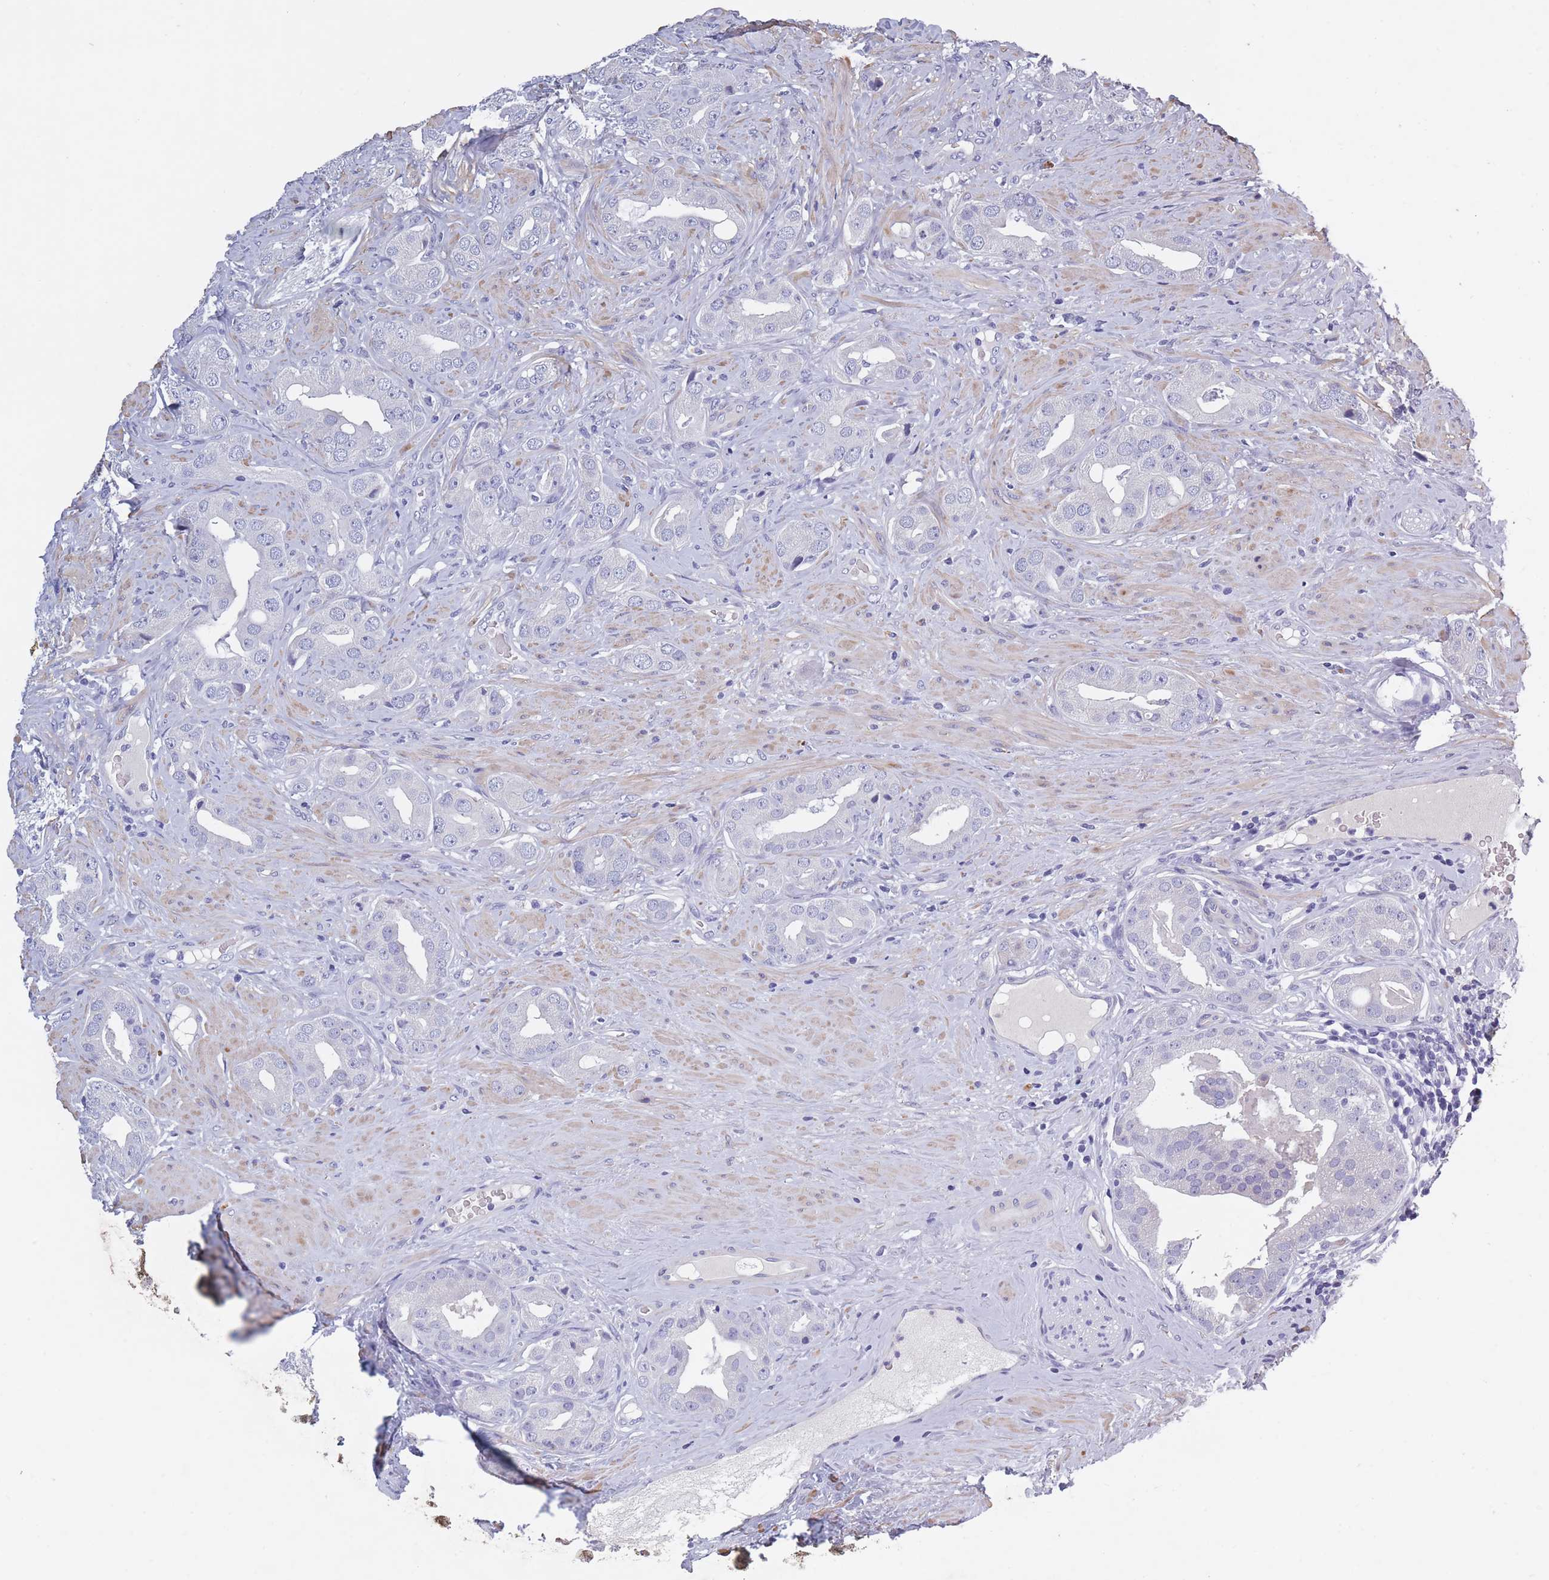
{"staining": {"intensity": "negative", "quantity": "none", "location": "none"}, "tissue": "prostate cancer", "cell_type": "Tumor cells", "image_type": "cancer", "snomed": [{"axis": "morphology", "description": "Adenocarcinoma, High grade"}, {"axis": "topography", "description": "Prostate"}], "caption": "High power microscopy micrograph of an IHC micrograph of adenocarcinoma (high-grade) (prostate), revealing no significant expression in tumor cells.", "gene": "OR4C5", "patient": {"sex": "male", "age": 63}}